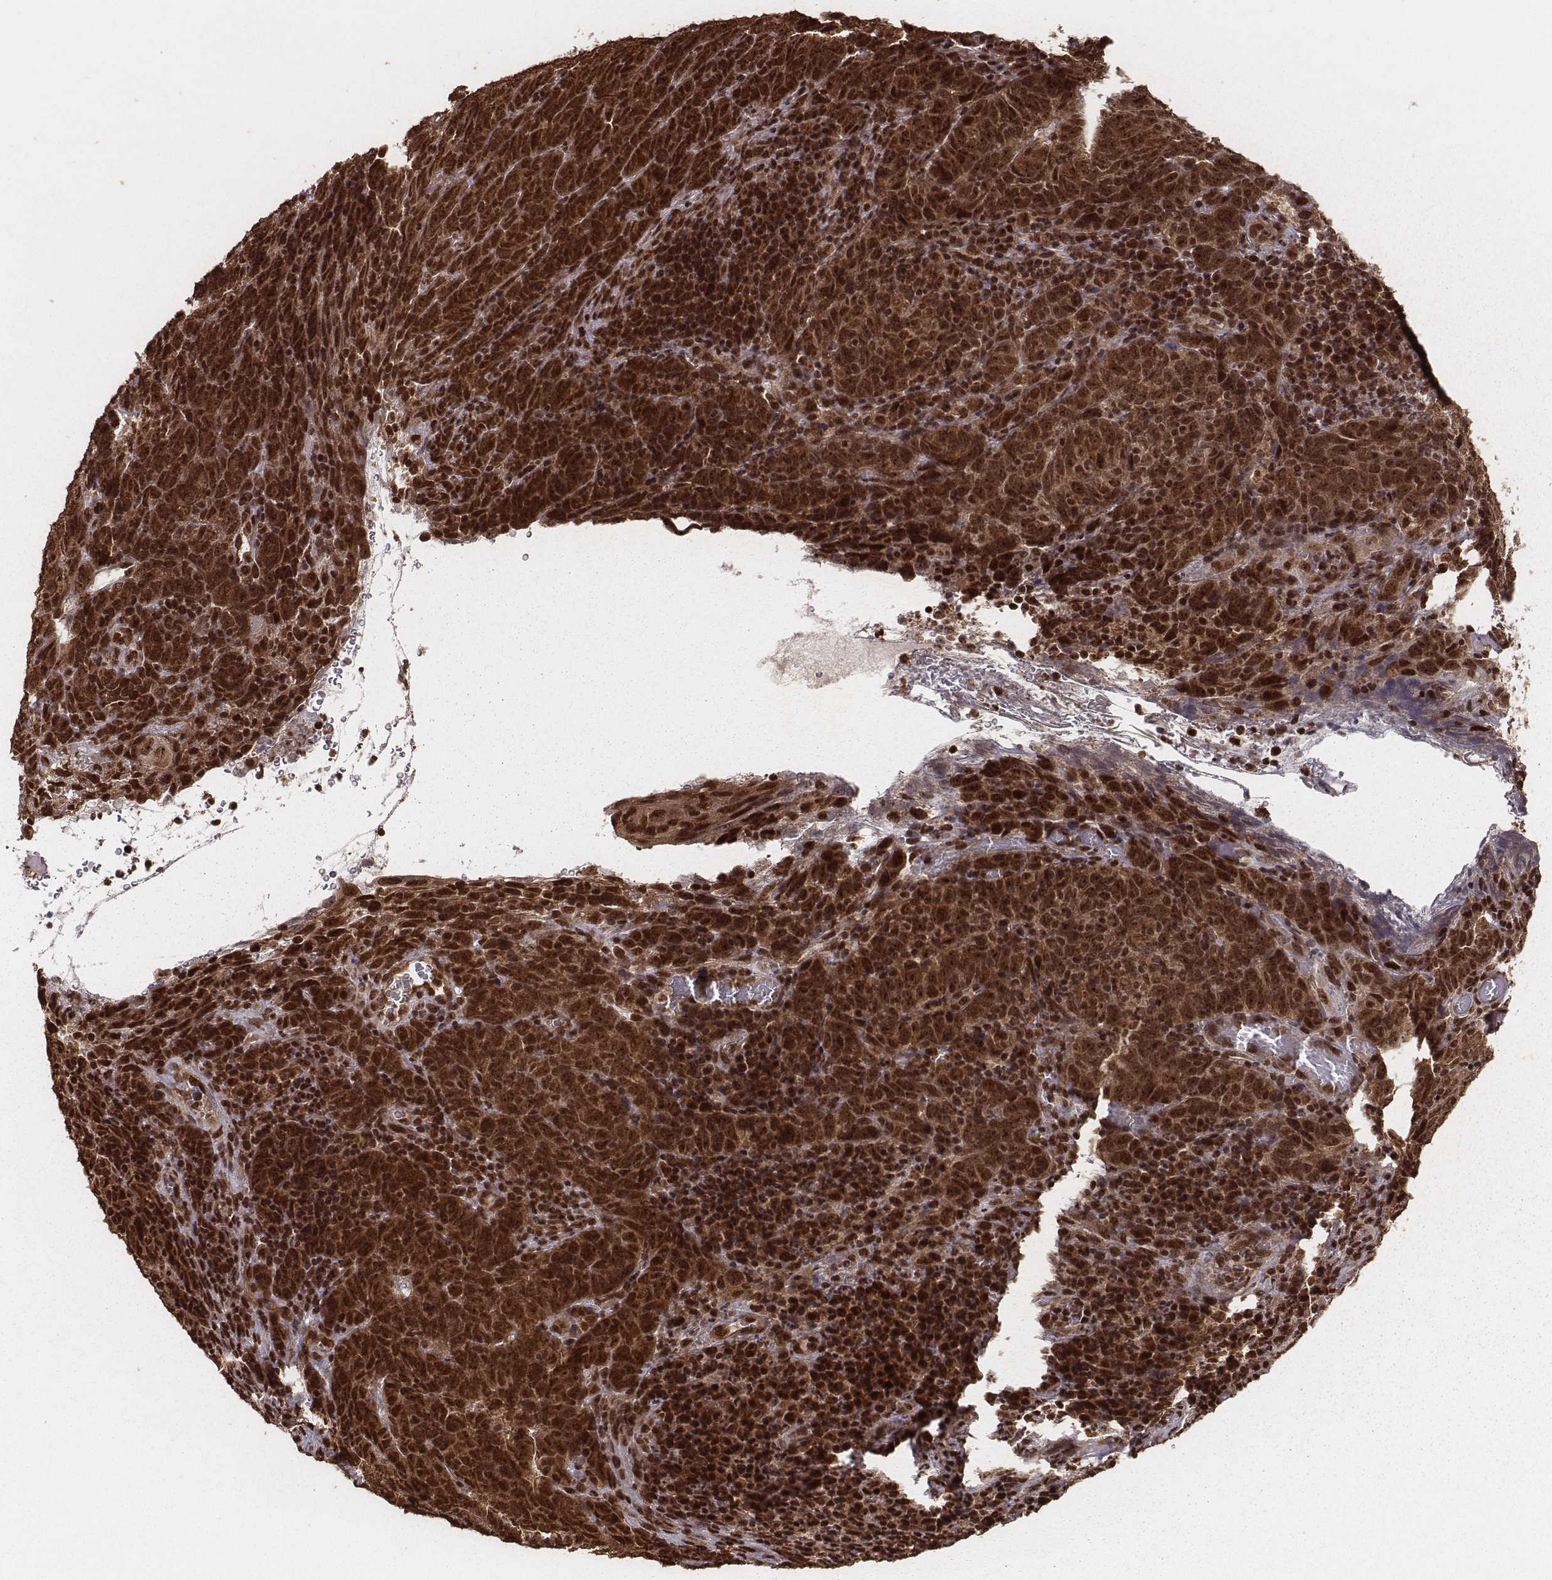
{"staining": {"intensity": "strong", "quantity": ">75%", "location": "cytoplasmic/membranous,nuclear"}, "tissue": "skin cancer", "cell_type": "Tumor cells", "image_type": "cancer", "snomed": [{"axis": "morphology", "description": "Squamous cell carcinoma, NOS"}, {"axis": "topography", "description": "Skin"}, {"axis": "topography", "description": "Anal"}], "caption": "DAB (3,3'-diaminobenzidine) immunohistochemical staining of squamous cell carcinoma (skin) reveals strong cytoplasmic/membranous and nuclear protein positivity in approximately >75% of tumor cells.", "gene": "NFX1", "patient": {"sex": "female", "age": 51}}